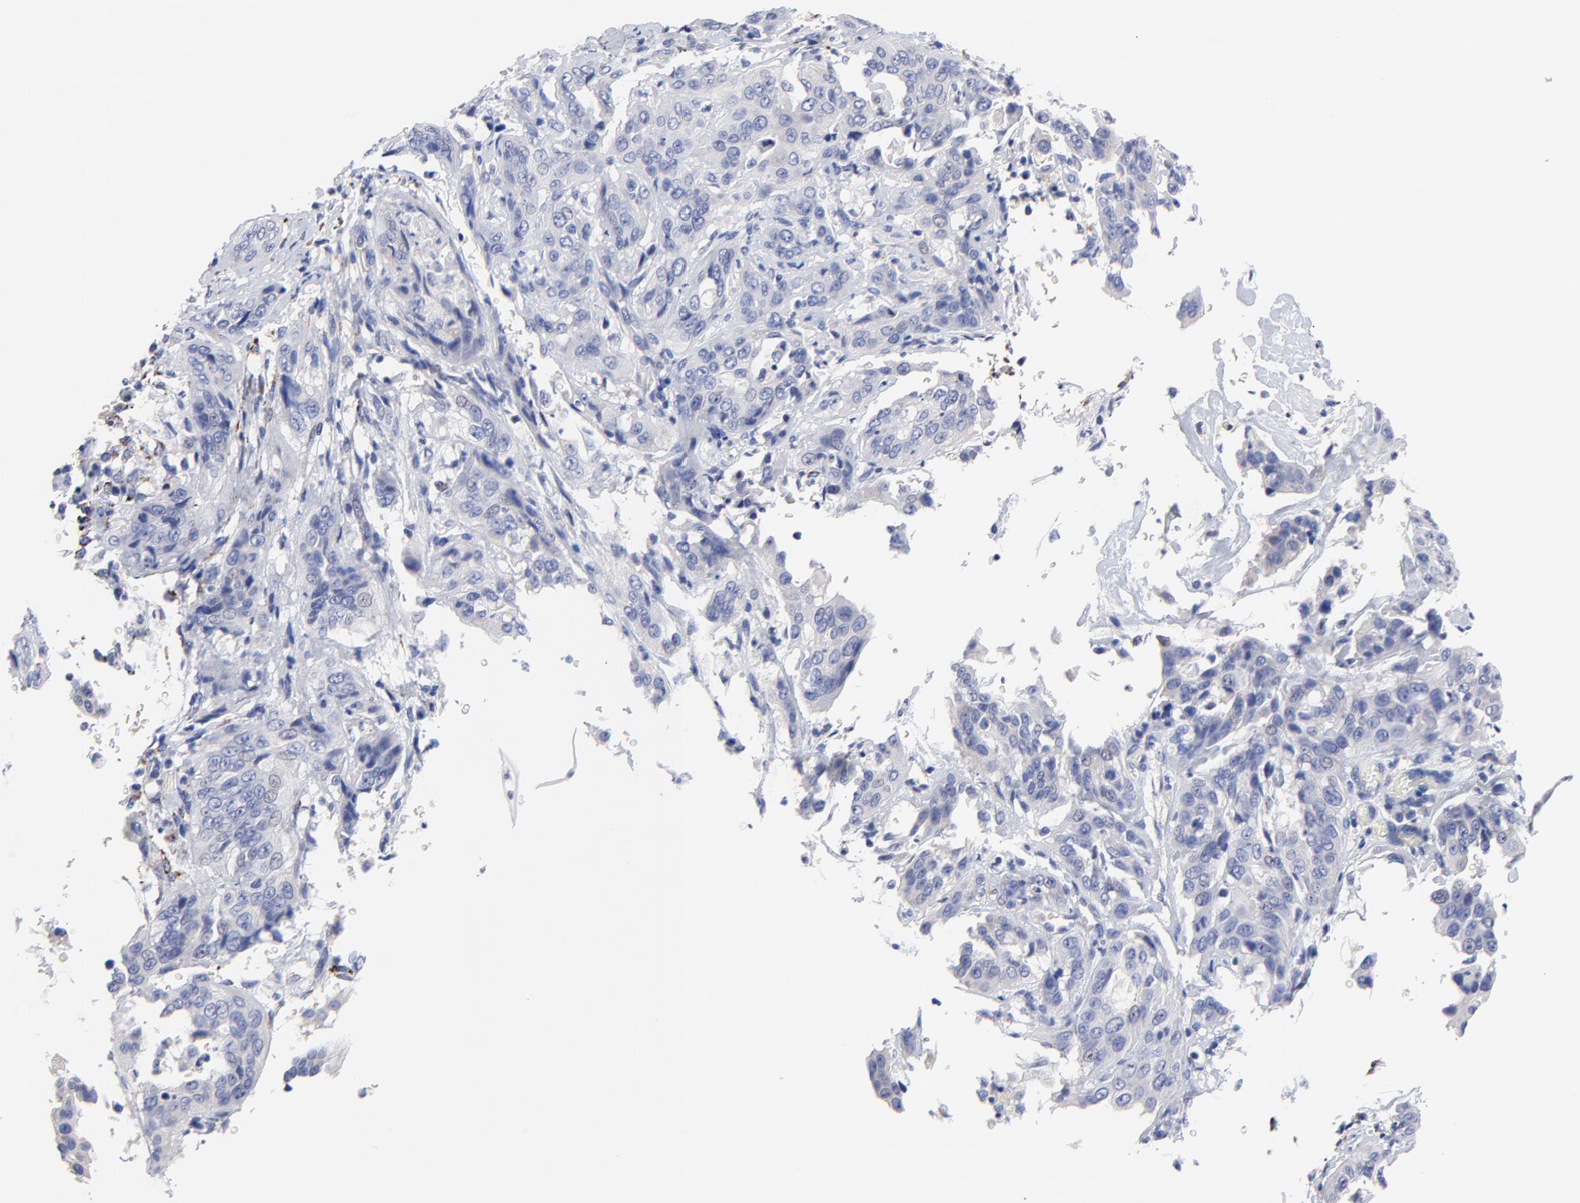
{"staining": {"intensity": "negative", "quantity": "none", "location": "none"}, "tissue": "cervical cancer", "cell_type": "Tumor cells", "image_type": "cancer", "snomed": [{"axis": "morphology", "description": "Squamous cell carcinoma, NOS"}, {"axis": "topography", "description": "Cervix"}], "caption": "This is a histopathology image of immunohistochemistry staining of cervical squamous cell carcinoma, which shows no expression in tumor cells.", "gene": "FBXO10", "patient": {"sex": "female", "age": 41}}